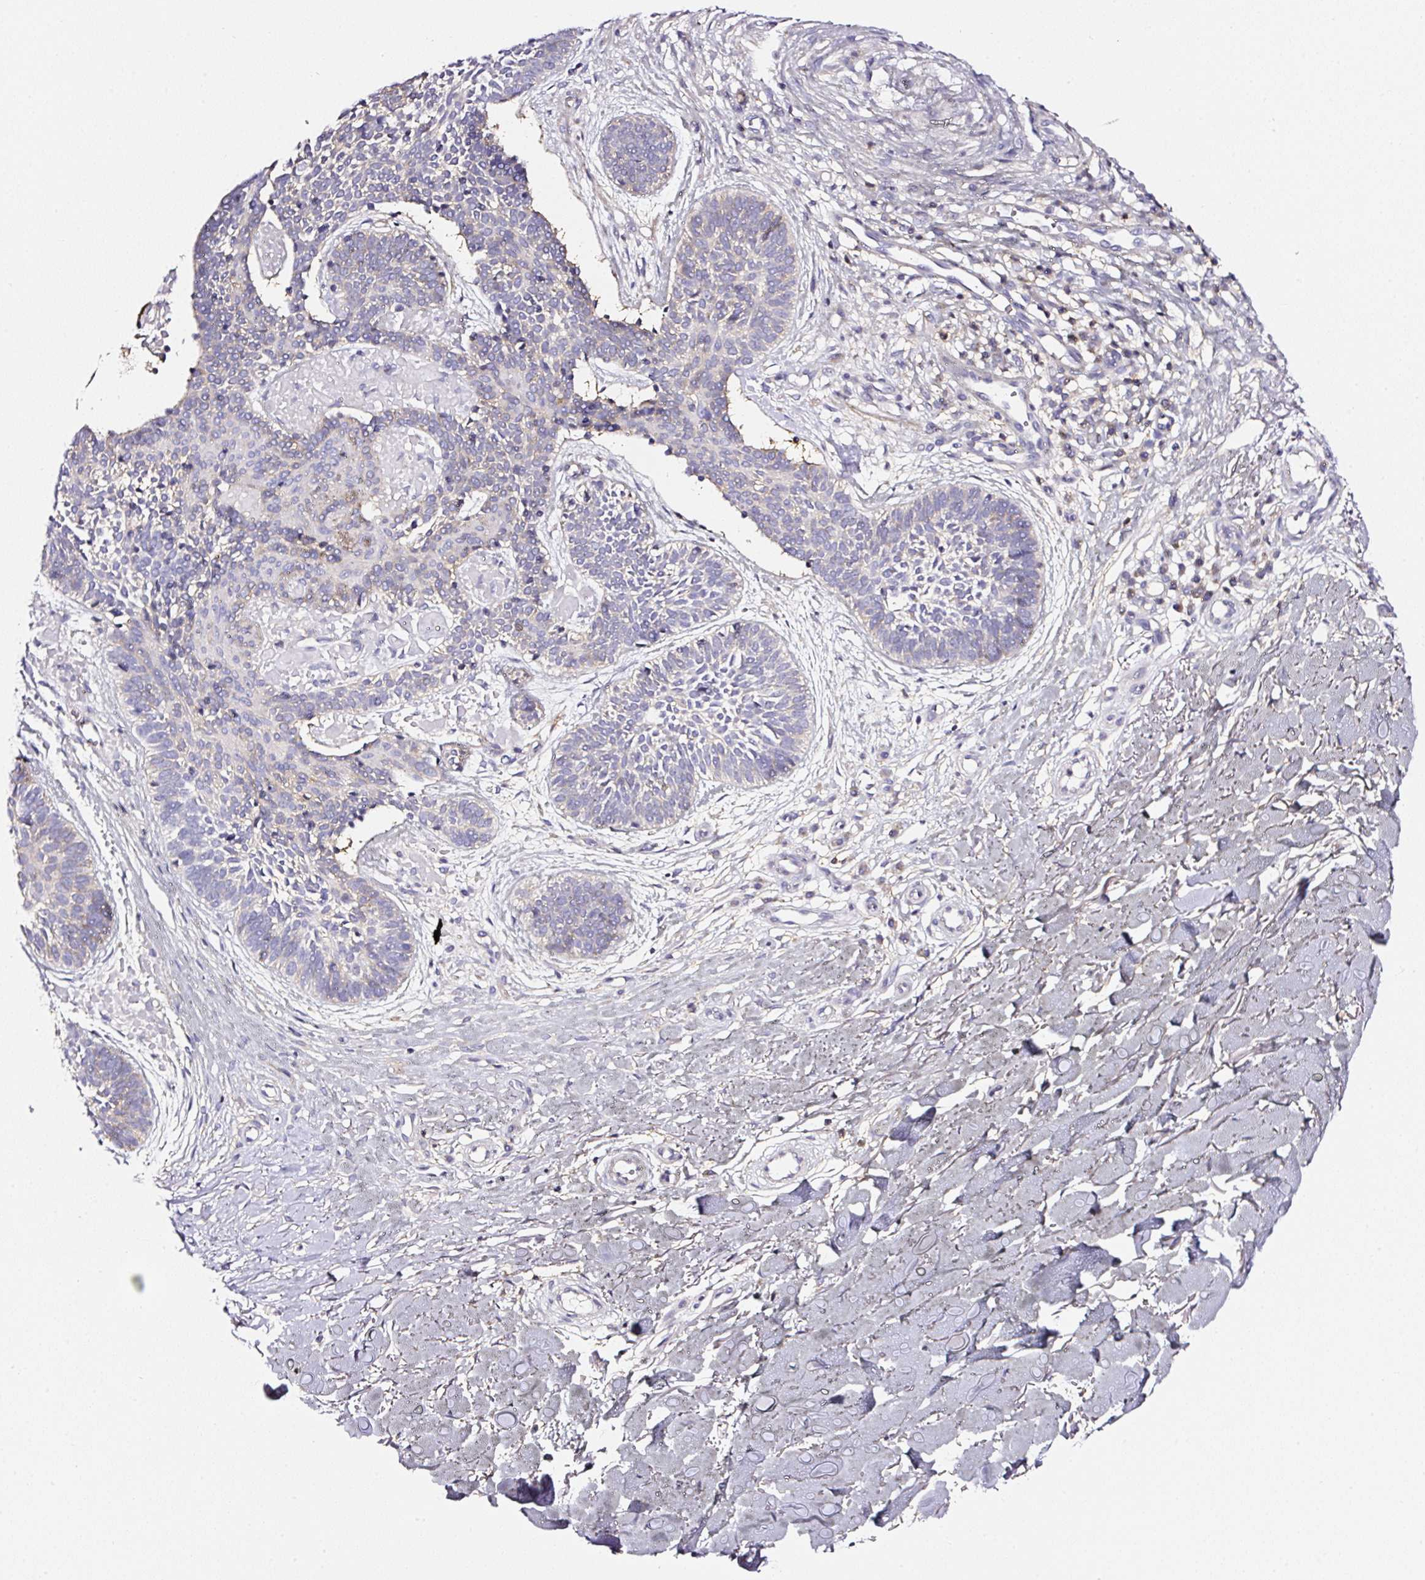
{"staining": {"intensity": "negative", "quantity": "none", "location": "none"}, "tissue": "skin cancer", "cell_type": "Tumor cells", "image_type": "cancer", "snomed": [{"axis": "morphology", "description": "Basal cell carcinoma"}, {"axis": "topography", "description": "Skin"}], "caption": "Immunohistochemistry (IHC) micrograph of human basal cell carcinoma (skin) stained for a protein (brown), which exhibits no staining in tumor cells.", "gene": "CD47", "patient": {"sex": "male", "age": 49}}